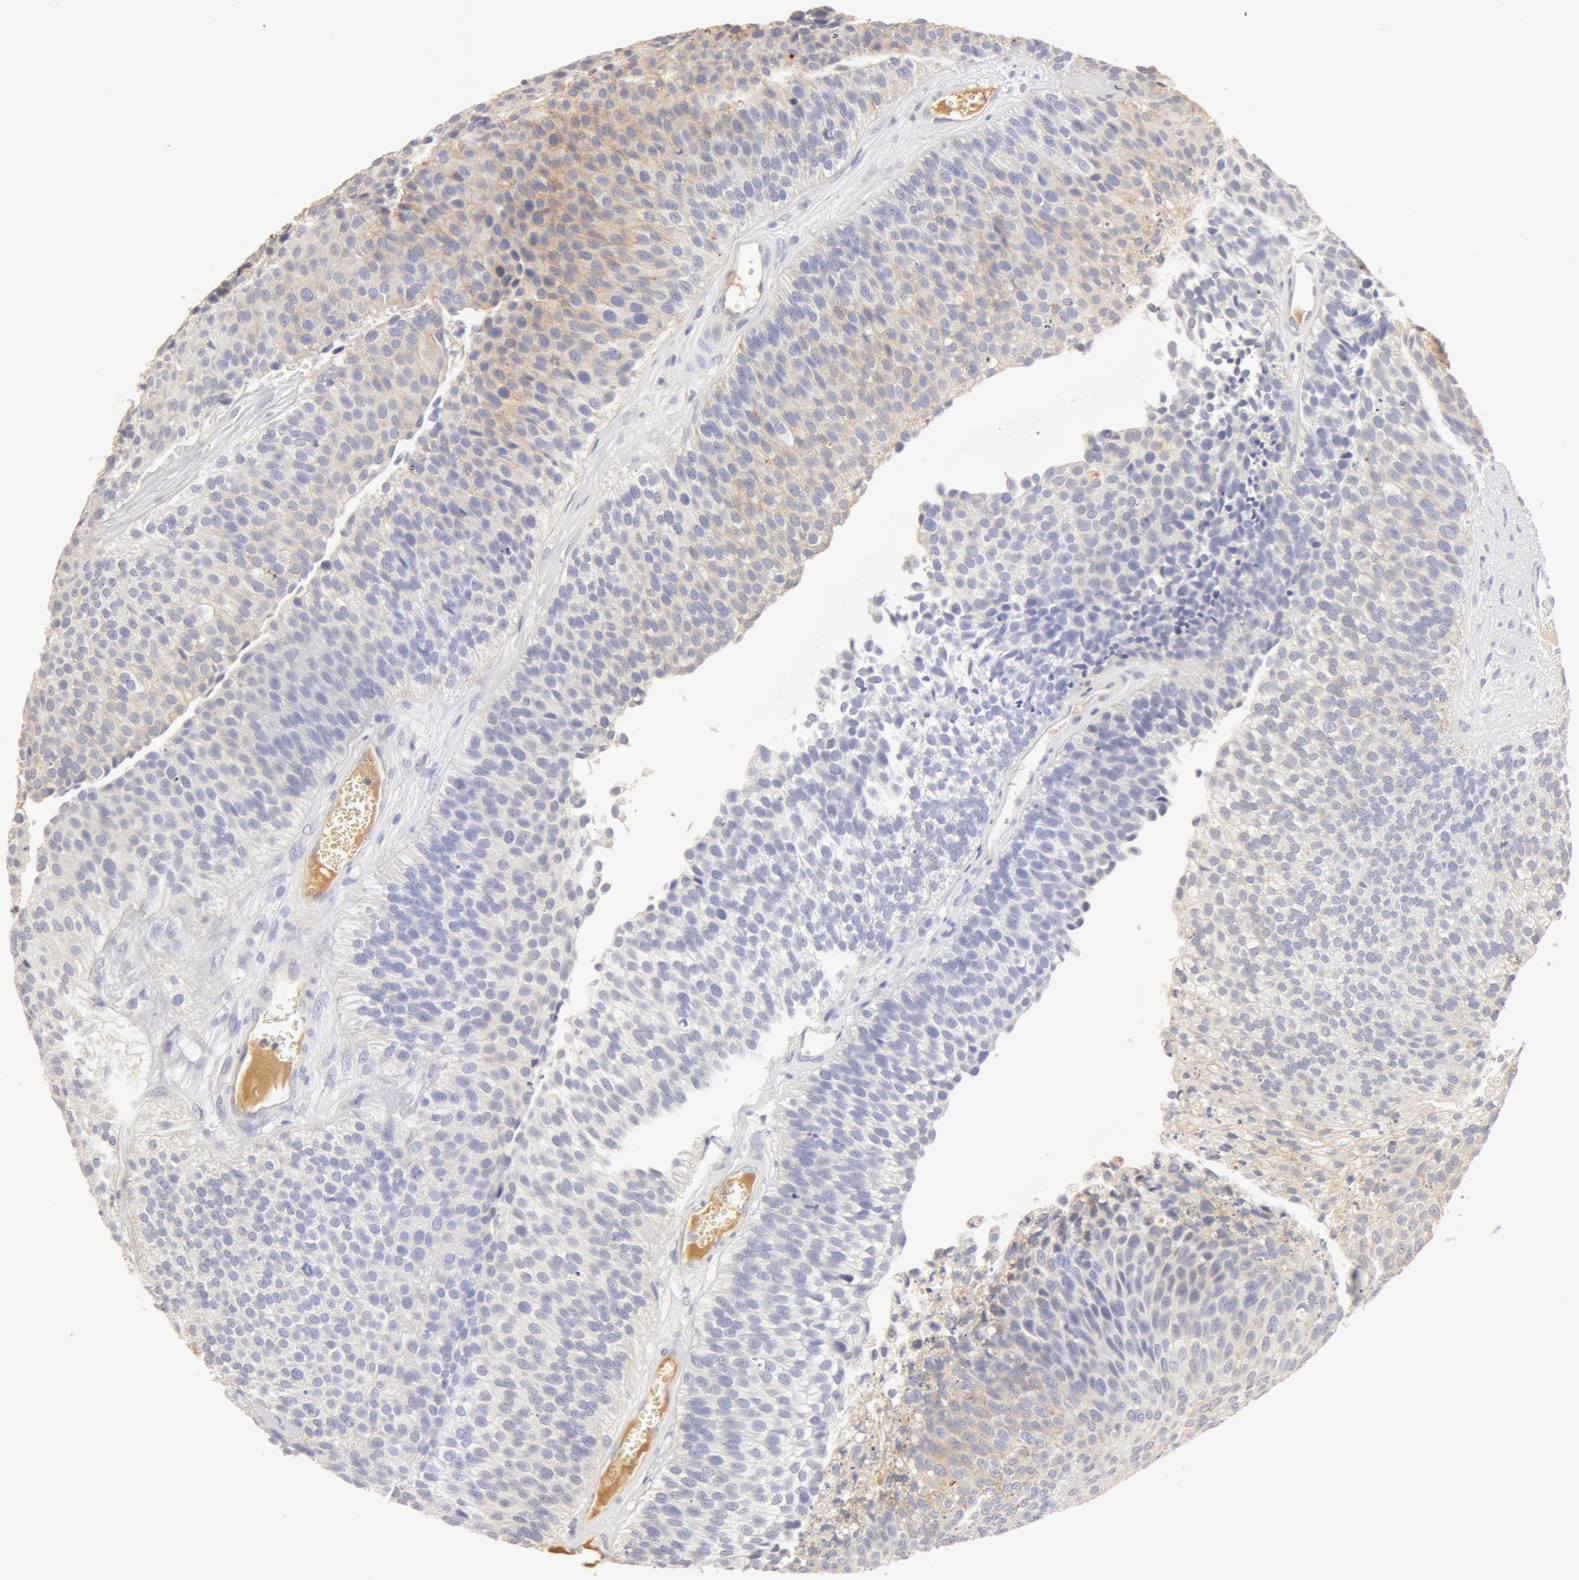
{"staining": {"intensity": "weak", "quantity": "25%-75%", "location": "cytoplasmic/membranous"}, "tissue": "urothelial cancer", "cell_type": "Tumor cells", "image_type": "cancer", "snomed": [{"axis": "morphology", "description": "Urothelial carcinoma, Low grade"}, {"axis": "topography", "description": "Urinary bladder"}], "caption": "Immunohistochemistry (IHC) image of neoplastic tissue: human urothelial cancer stained using immunohistochemistry demonstrates low levels of weak protein expression localized specifically in the cytoplasmic/membranous of tumor cells, appearing as a cytoplasmic/membranous brown color.", "gene": "TF", "patient": {"sex": "male", "age": 84}}